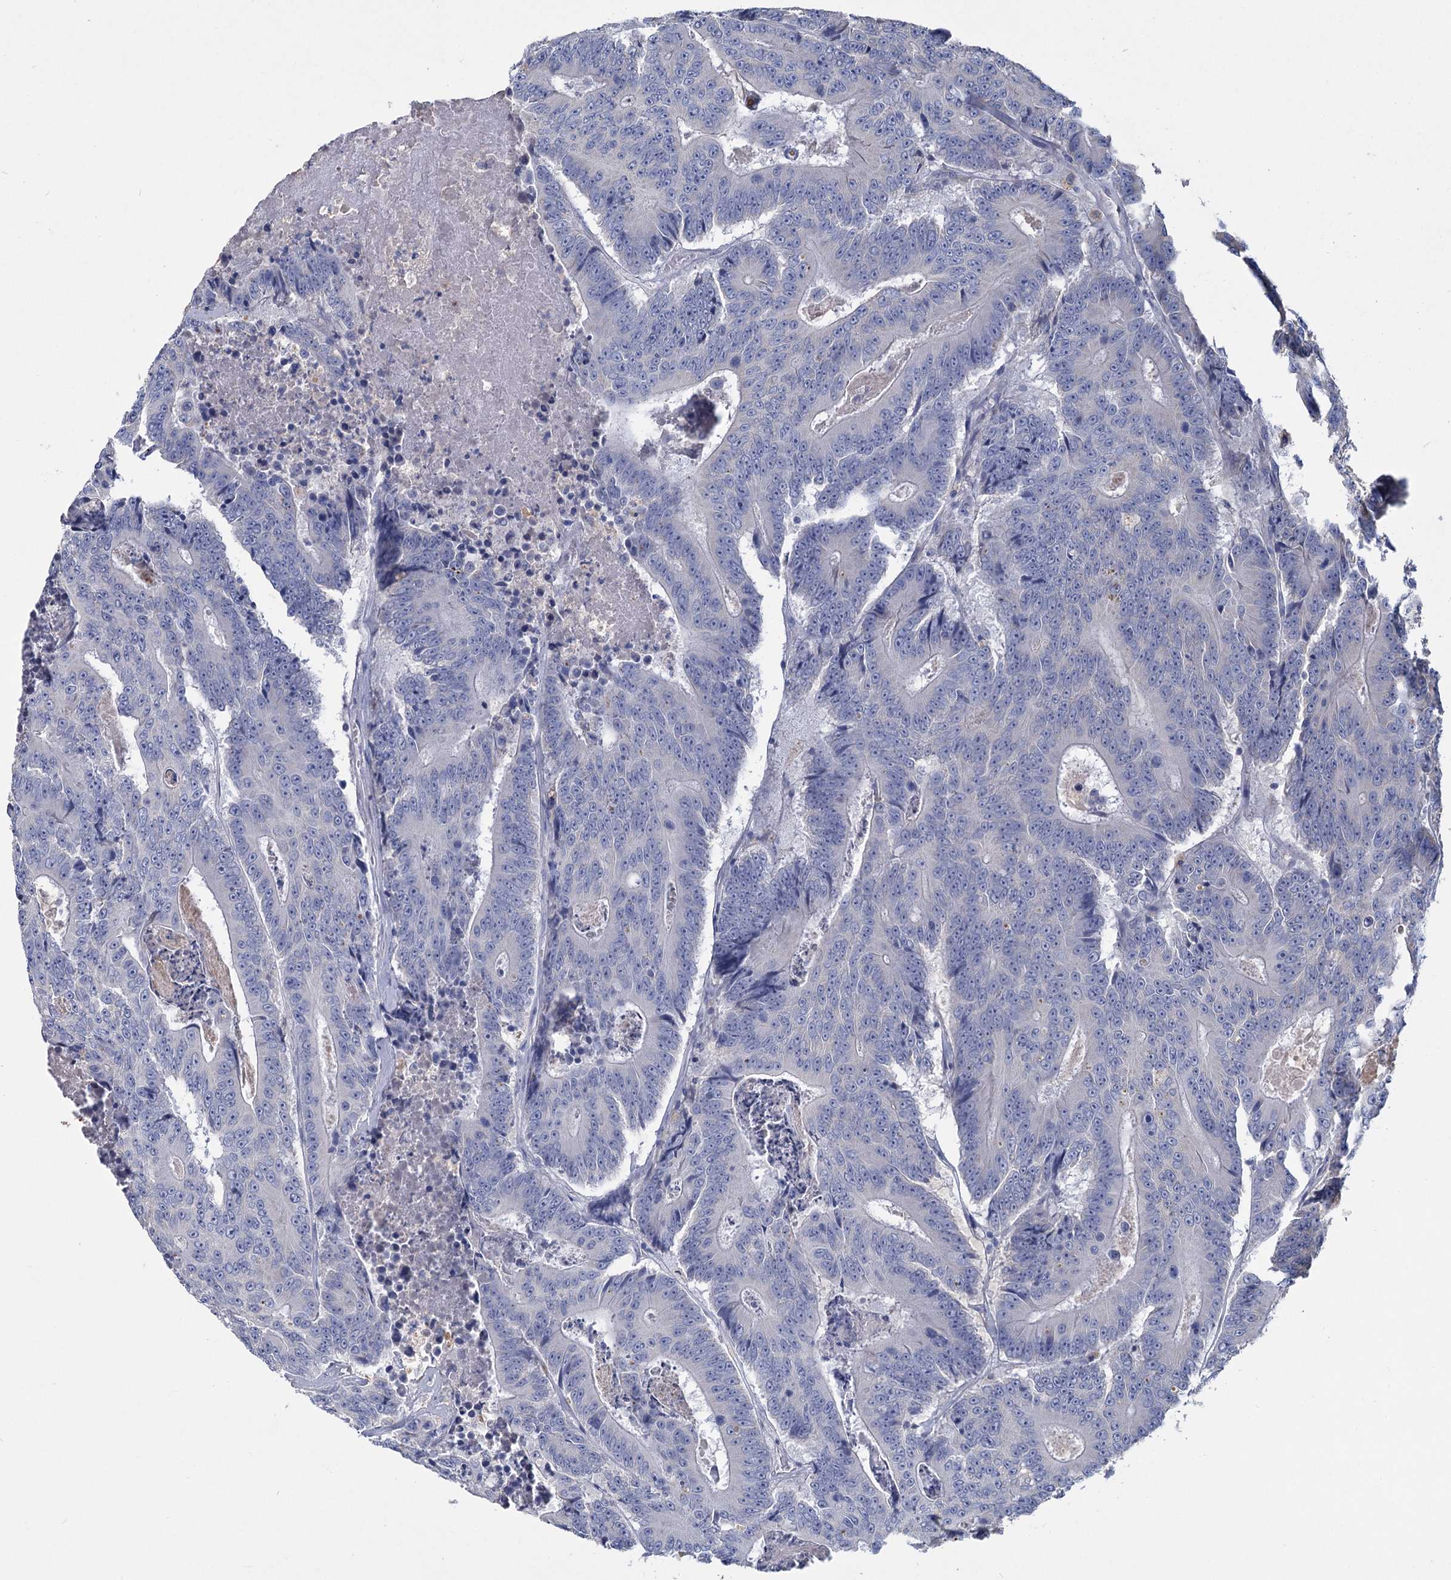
{"staining": {"intensity": "negative", "quantity": "none", "location": "none"}, "tissue": "colorectal cancer", "cell_type": "Tumor cells", "image_type": "cancer", "snomed": [{"axis": "morphology", "description": "Adenocarcinoma, NOS"}, {"axis": "topography", "description": "Colon"}], "caption": "Colorectal adenocarcinoma was stained to show a protein in brown. There is no significant expression in tumor cells.", "gene": "HES2", "patient": {"sex": "male", "age": 83}}